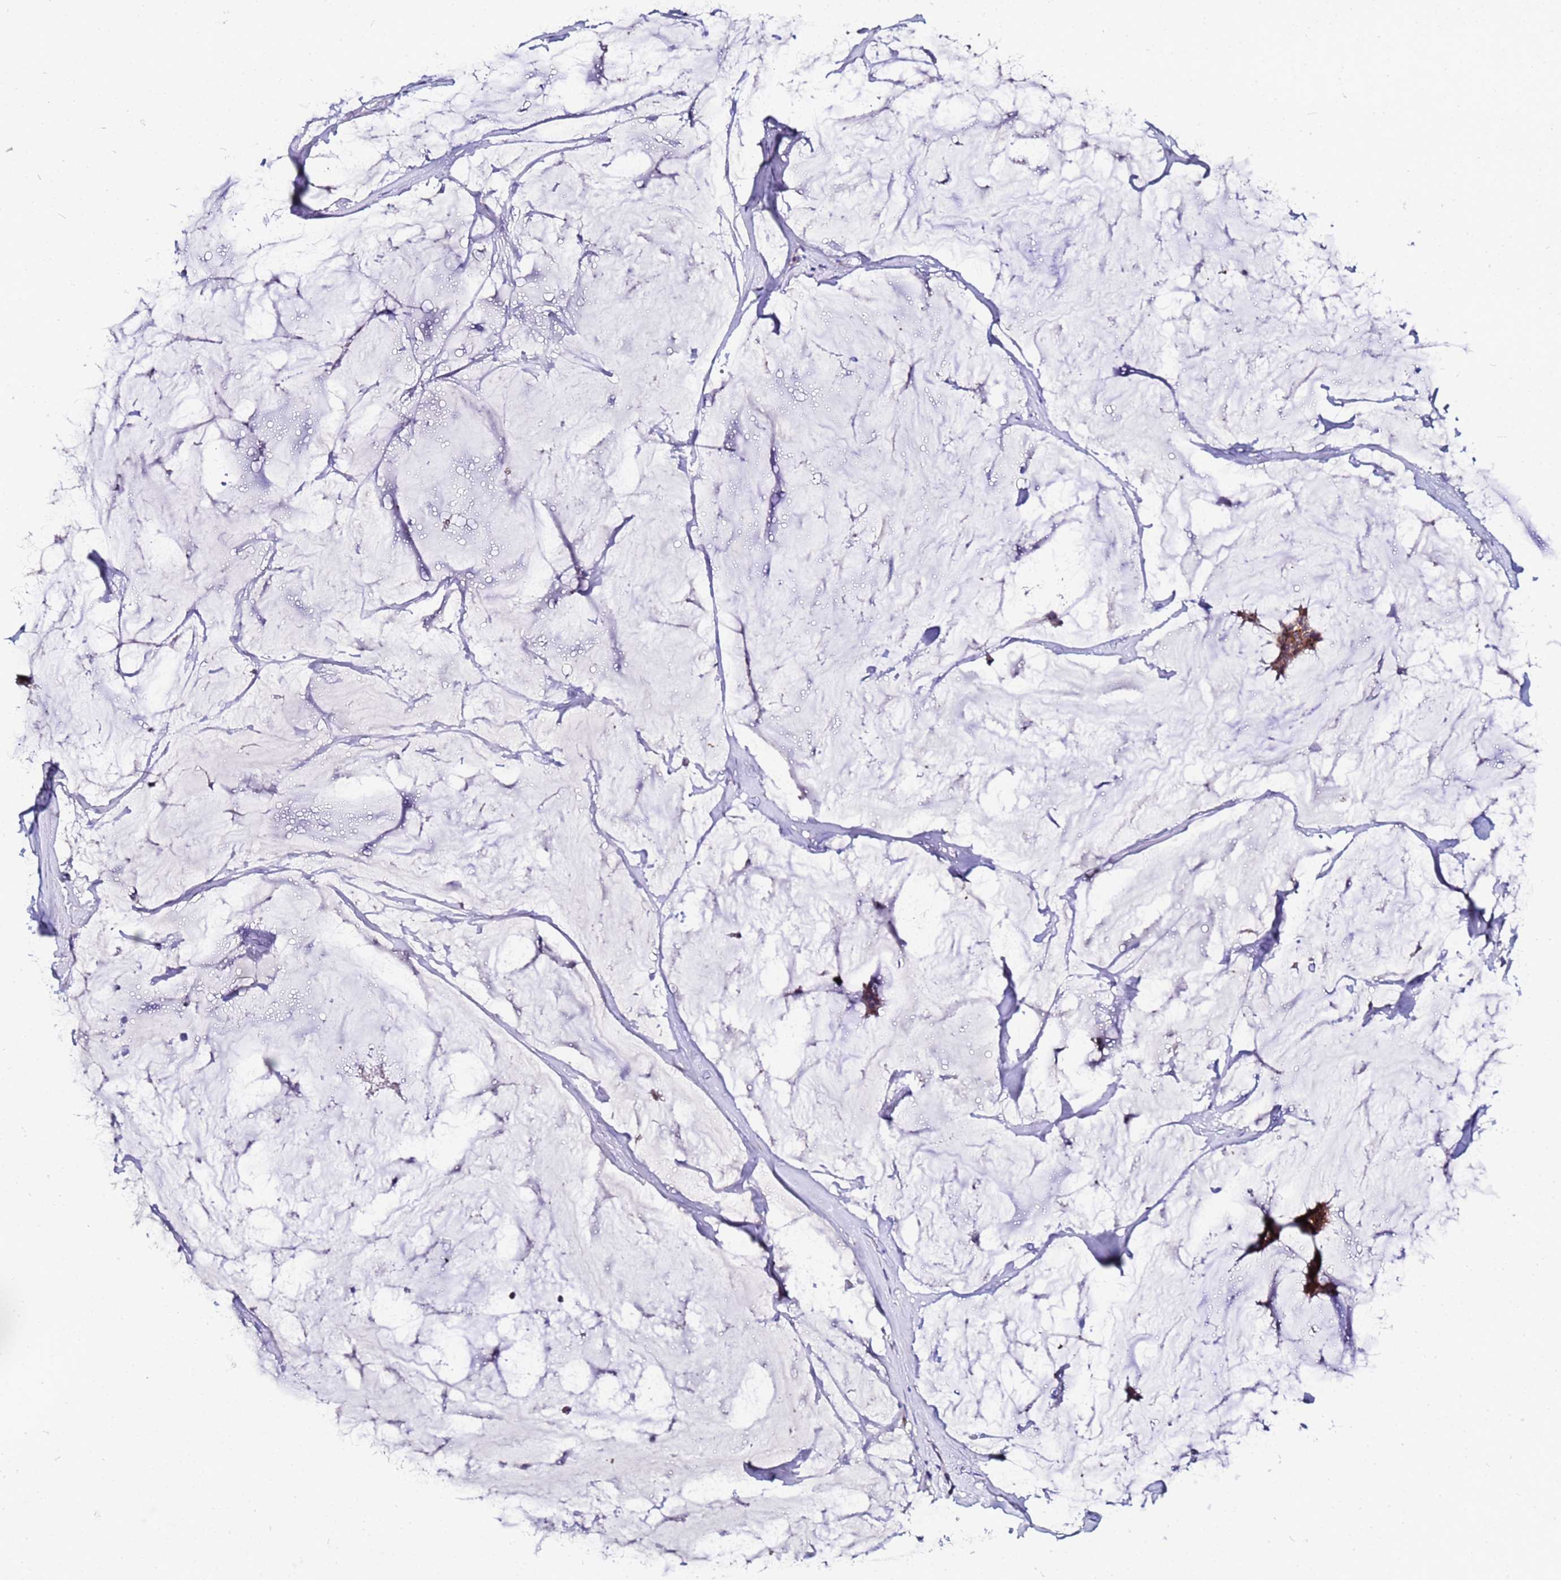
{"staining": {"intensity": "strong", "quantity": ">75%", "location": "cytoplasmic/membranous"}, "tissue": "breast cancer", "cell_type": "Tumor cells", "image_type": "cancer", "snomed": [{"axis": "morphology", "description": "Duct carcinoma"}, {"axis": "topography", "description": "Breast"}], "caption": "Protein staining exhibits strong cytoplasmic/membranous expression in about >75% of tumor cells in breast cancer (invasive ductal carcinoma).", "gene": "FAHD2A", "patient": {"sex": "female", "age": 93}}